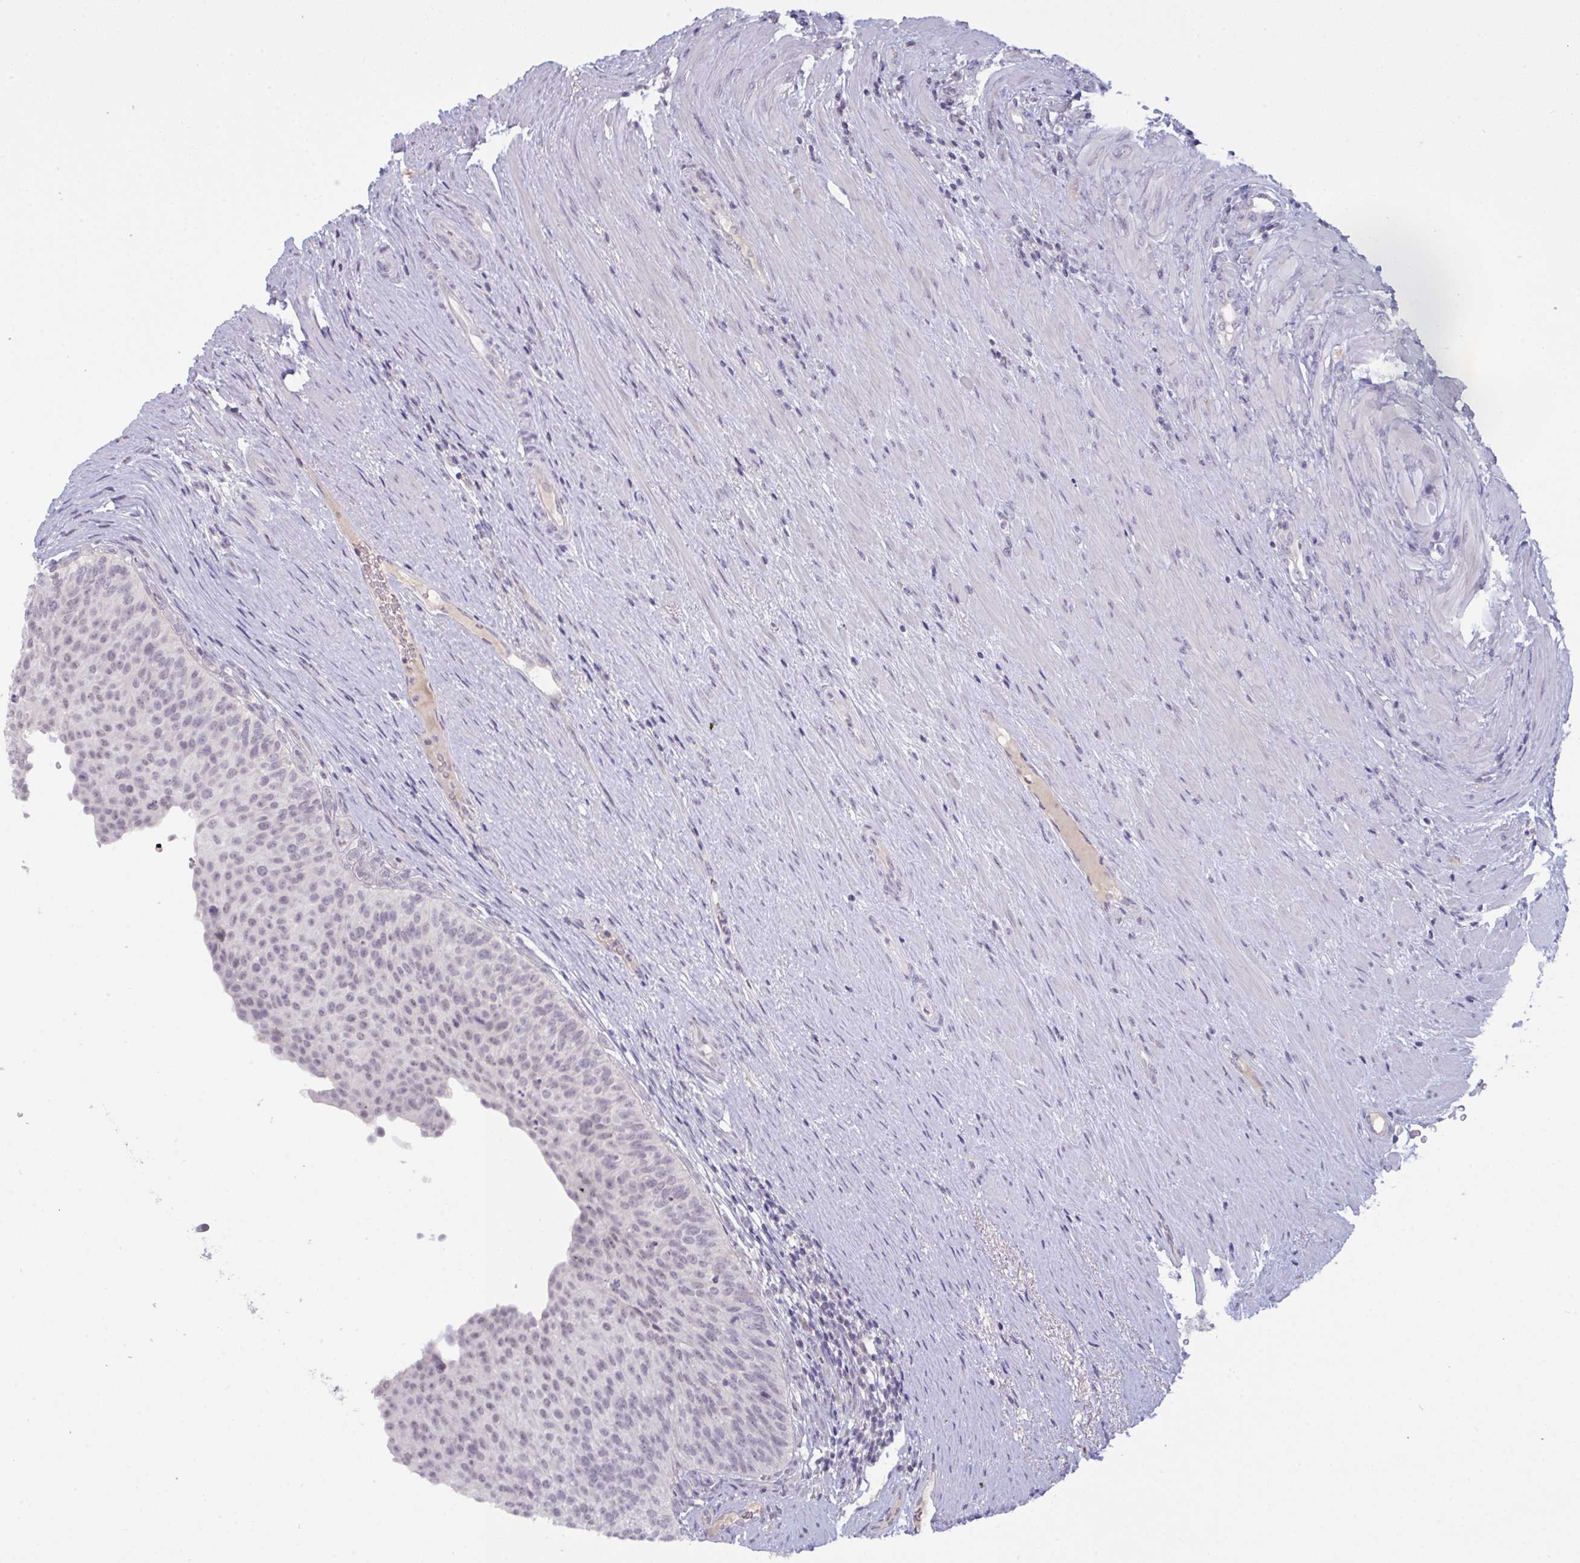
{"staining": {"intensity": "weak", "quantity": "<25%", "location": "nuclear"}, "tissue": "urinary bladder", "cell_type": "Urothelial cells", "image_type": "normal", "snomed": [{"axis": "morphology", "description": "Normal tissue, NOS"}, {"axis": "topography", "description": "Urinary bladder"}, {"axis": "topography", "description": "Prostate"}], "caption": "Micrograph shows no protein staining in urothelial cells of unremarkable urinary bladder. The staining is performed using DAB (3,3'-diaminobenzidine) brown chromogen with nuclei counter-stained in using hematoxylin.", "gene": "ZNF784", "patient": {"sex": "male", "age": 77}}